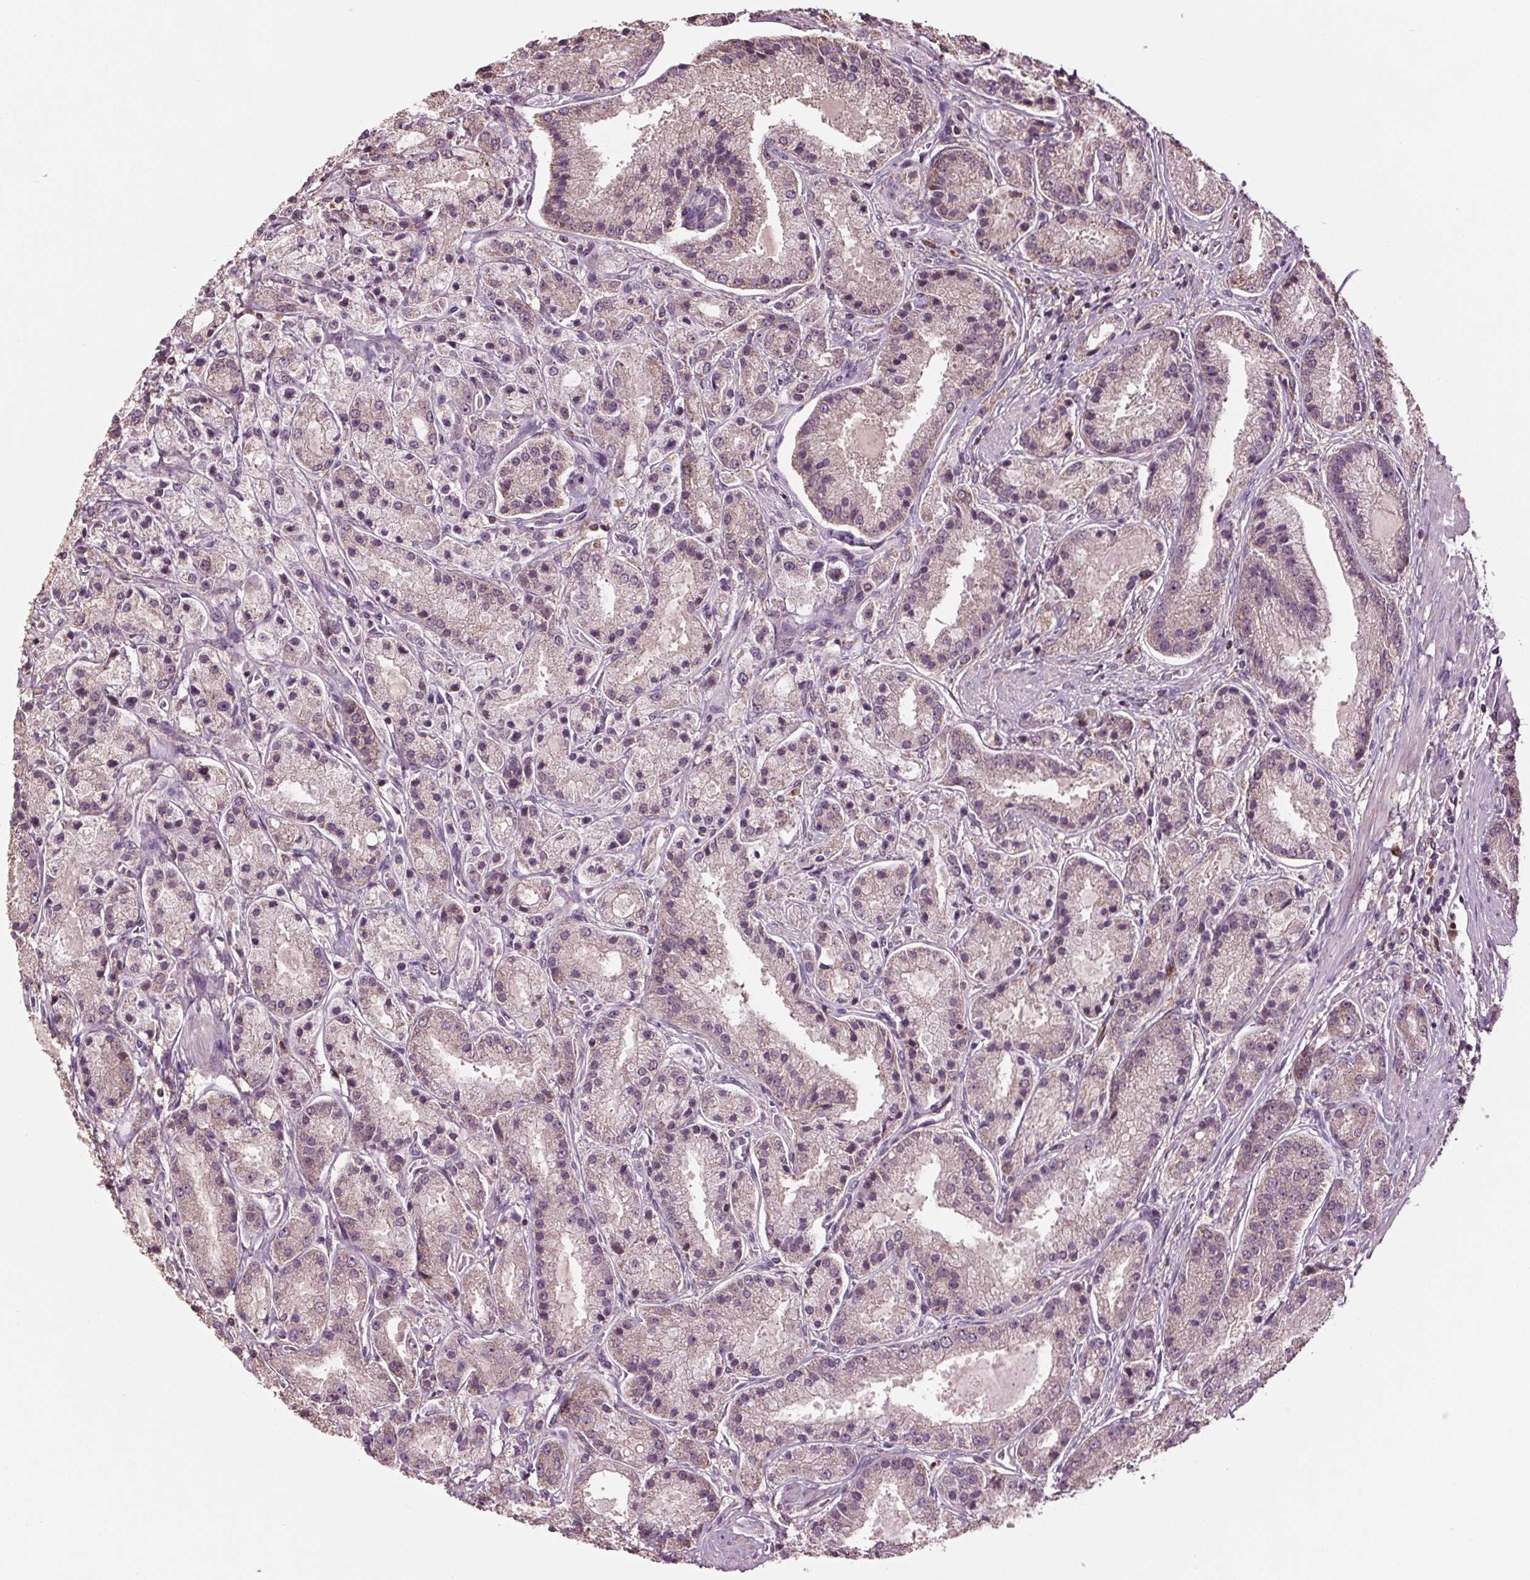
{"staining": {"intensity": "weak", "quantity": "<25%", "location": "cytoplasmic/membranous"}, "tissue": "prostate cancer", "cell_type": "Tumor cells", "image_type": "cancer", "snomed": [{"axis": "morphology", "description": "Adenocarcinoma, High grade"}, {"axis": "topography", "description": "Prostate"}], "caption": "This is an IHC histopathology image of human prostate cancer. There is no expression in tumor cells.", "gene": "RNPEP", "patient": {"sex": "male", "age": 67}}